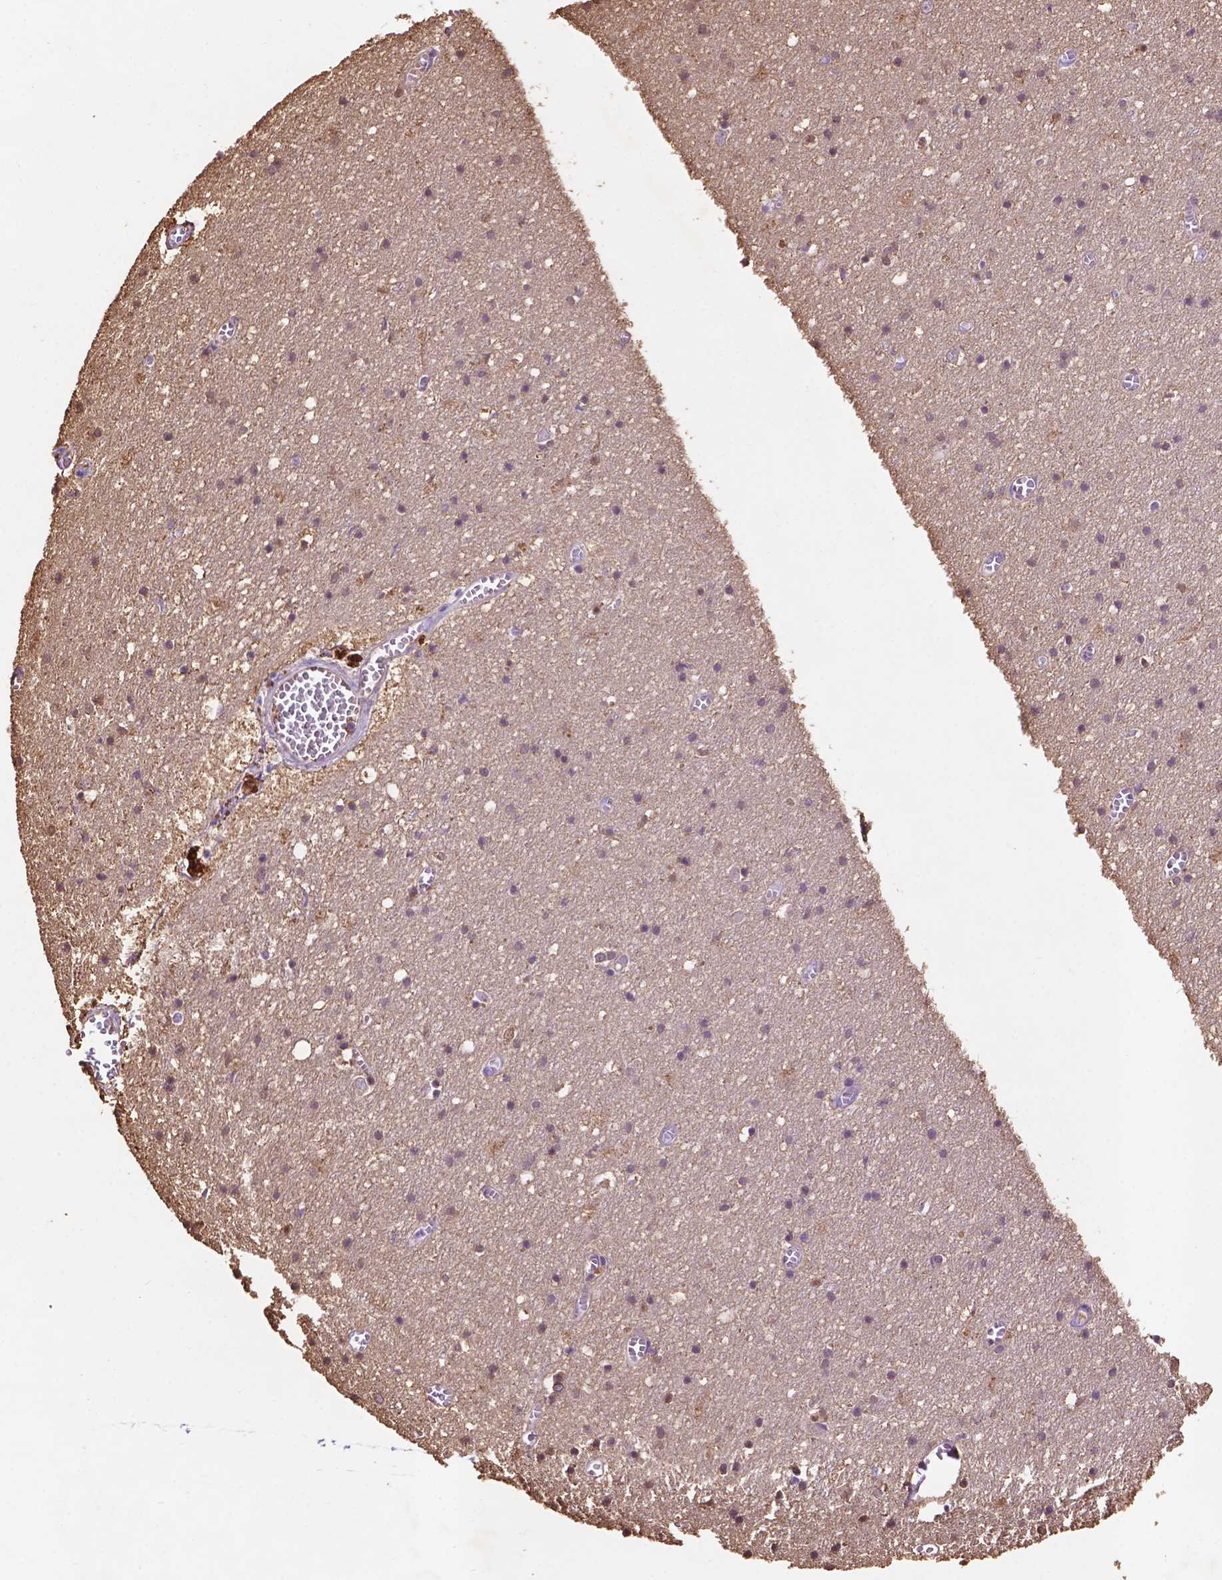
{"staining": {"intensity": "weak", "quantity": "25%-75%", "location": "cytoplasmic/membranous"}, "tissue": "cerebral cortex", "cell_type": "Endothelial cells", "image_type": "normal", "snomed": [{"axis": "morphology", "description": "Normal tissue, NOS"}, {"axis": "topography", "description": "Cerebral cortex"}], "caption": "Cerebral cortex stained for a protein (brown) displays weak cytoplasmic/membranous positive staining in approximately 25%-75% of endothelial cells.", "gene": "GDPD5", "patient": {"sex": "male", "age": 70}}